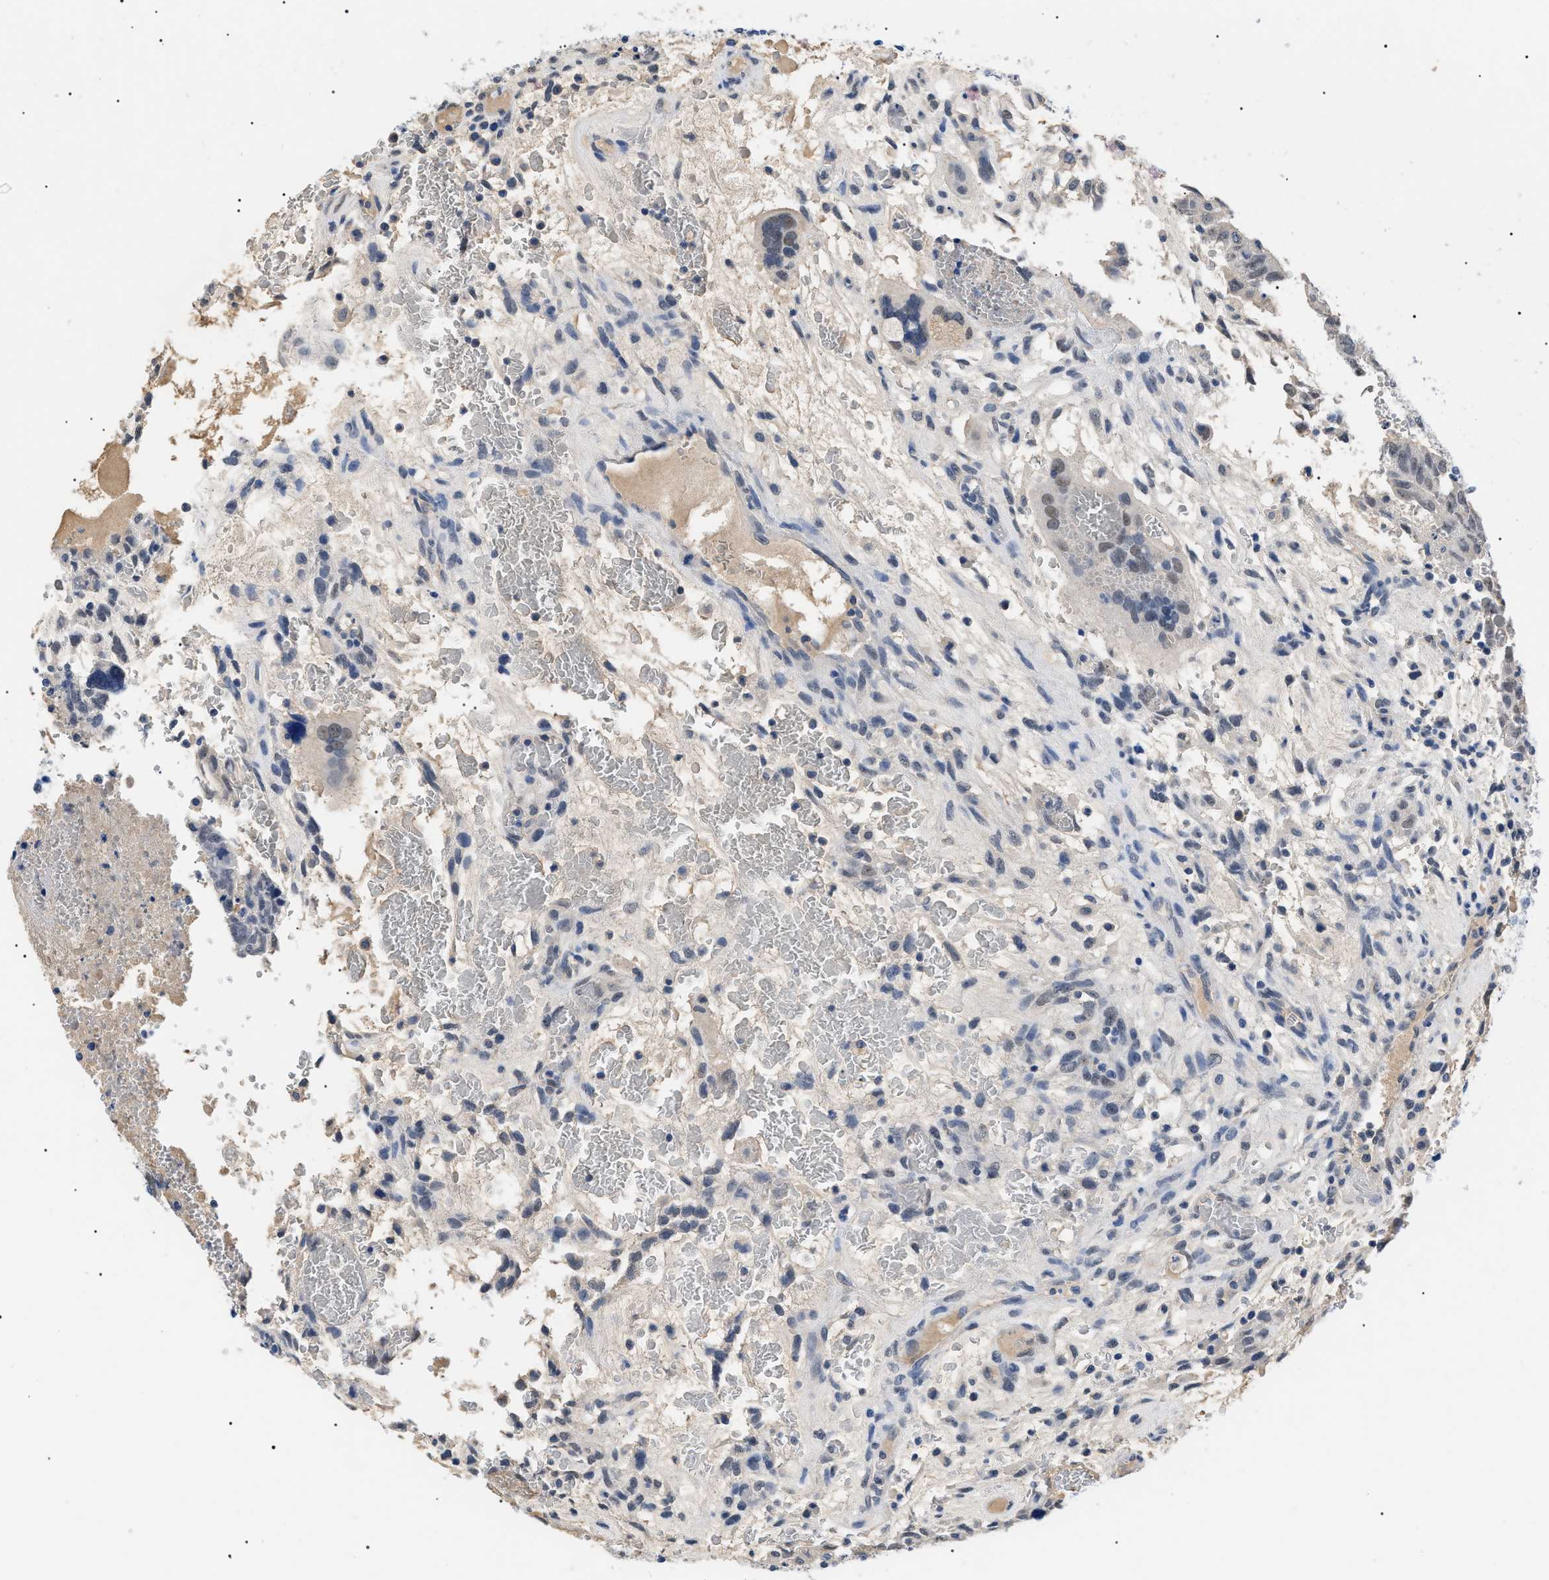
{"staining": {"intensity": "negative", "quantity": "none", "location": "none"}, "tissue": "testis cancer", "cell_type": "Tumor cells", "image_type": "cancer", "snomed": [{"axis": "morphology", "description": "Seminoma, NOS"}, {"axis": "morphology", "description": "Carcinoma, Embryonal, NOS"}, {"axis": "topography", "description": "Testis"}], "caption": "DAB immunohistochemical staining of human testis cancer (seminoma) reveals no significant staining in tumor cells.", "gene": "PRRT2", "patient": {"sex": "male", "age": 52}}